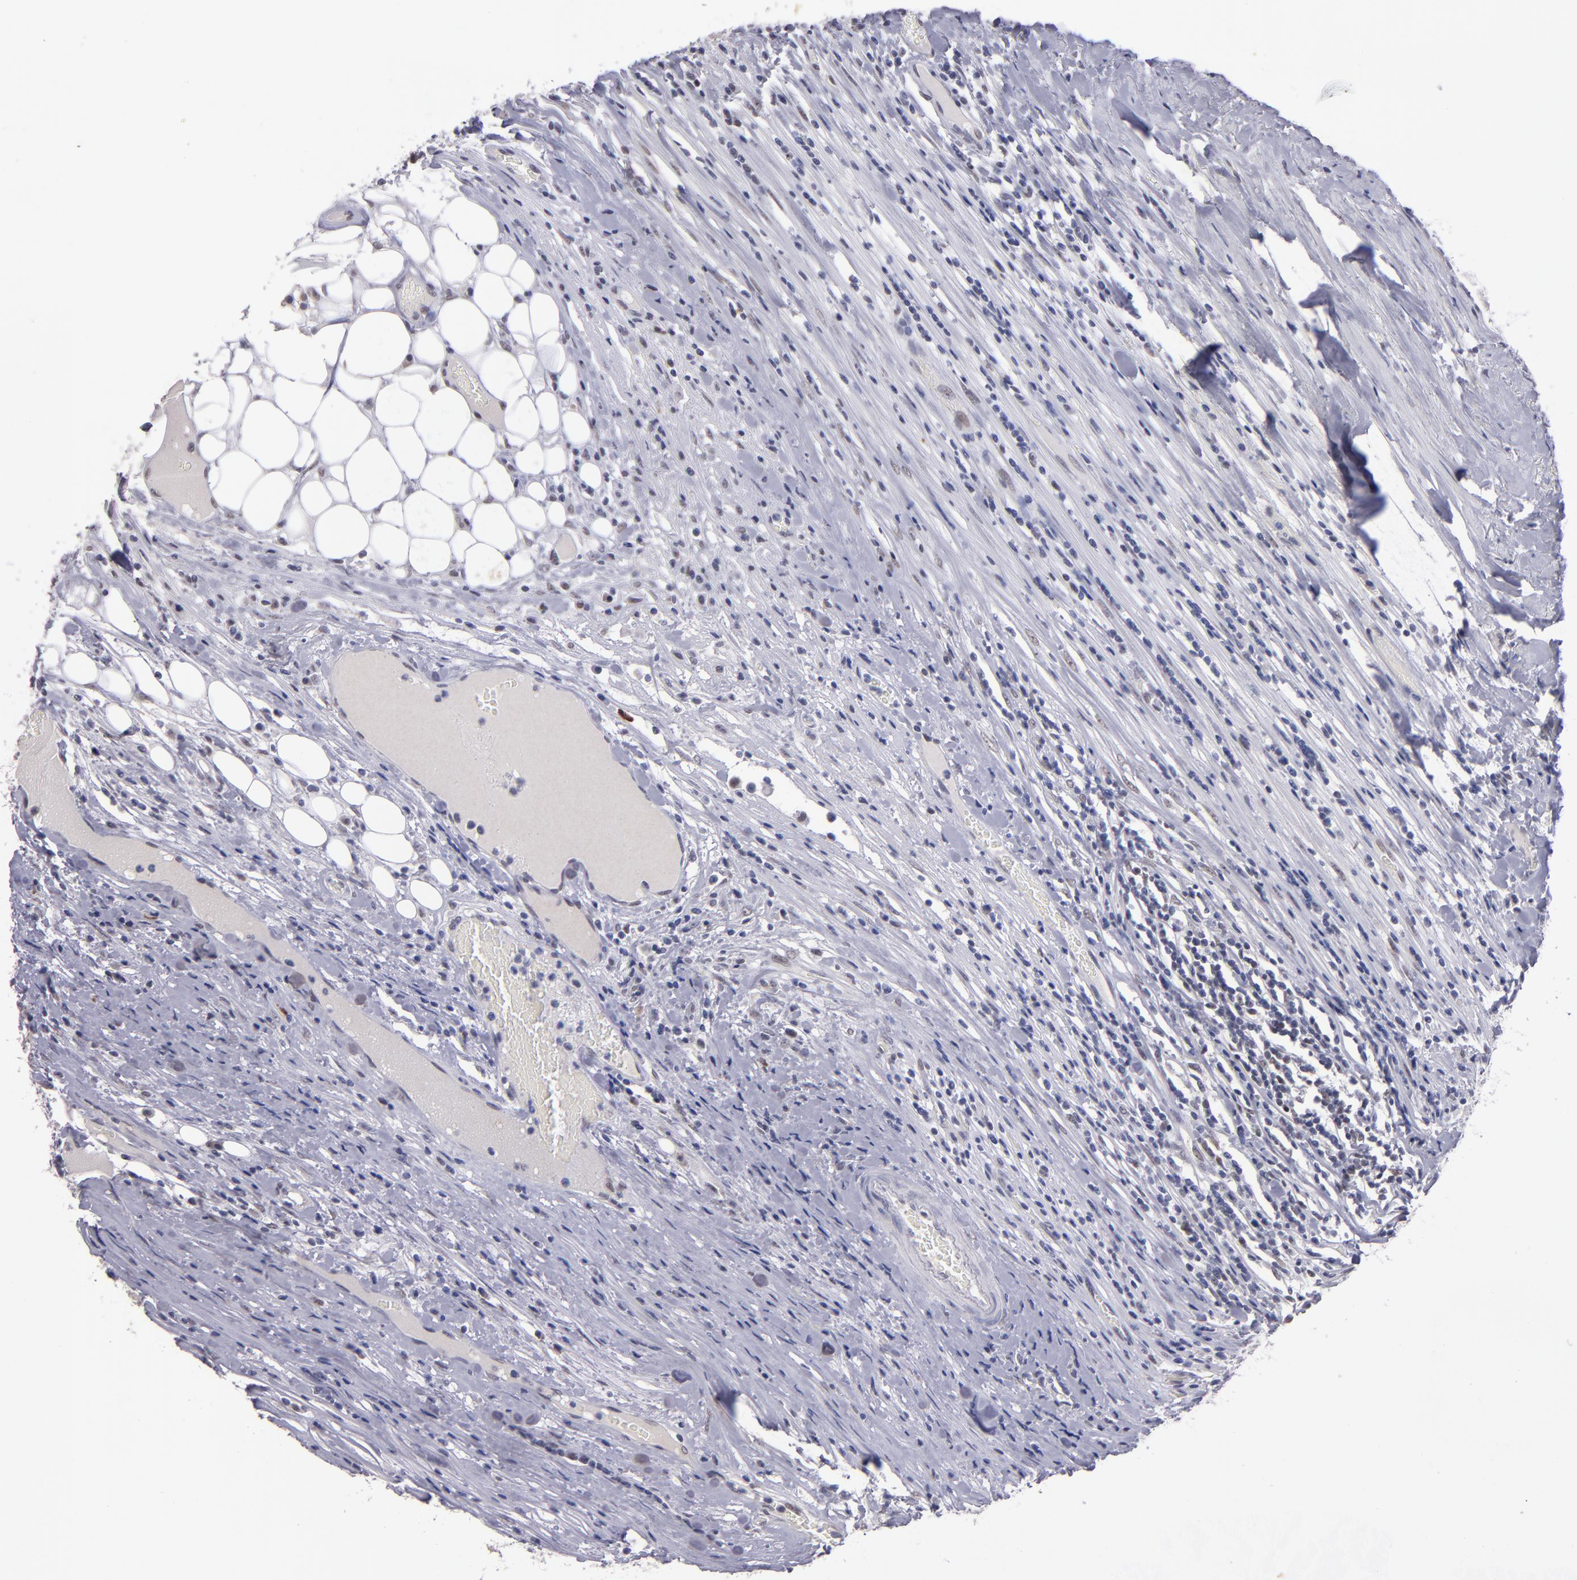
{"staining": {"intensity": "weak", "quantity": "<25%", "location": "nuclear"}, "tissue": "colorectal cancer", "cell_type": "Tumor cells", "image_type": "cancer", "snomed": [{"axis": "morphology", "description": "Adenocarcinoma, NOS"}, {"axis": "topography", "description": "Colon"}], "caption": "Tumor cells are negative for protein expression in human colorectal cancer.", "gene": "OTUB2", "patient": {"sex": "female", "age": 53}}